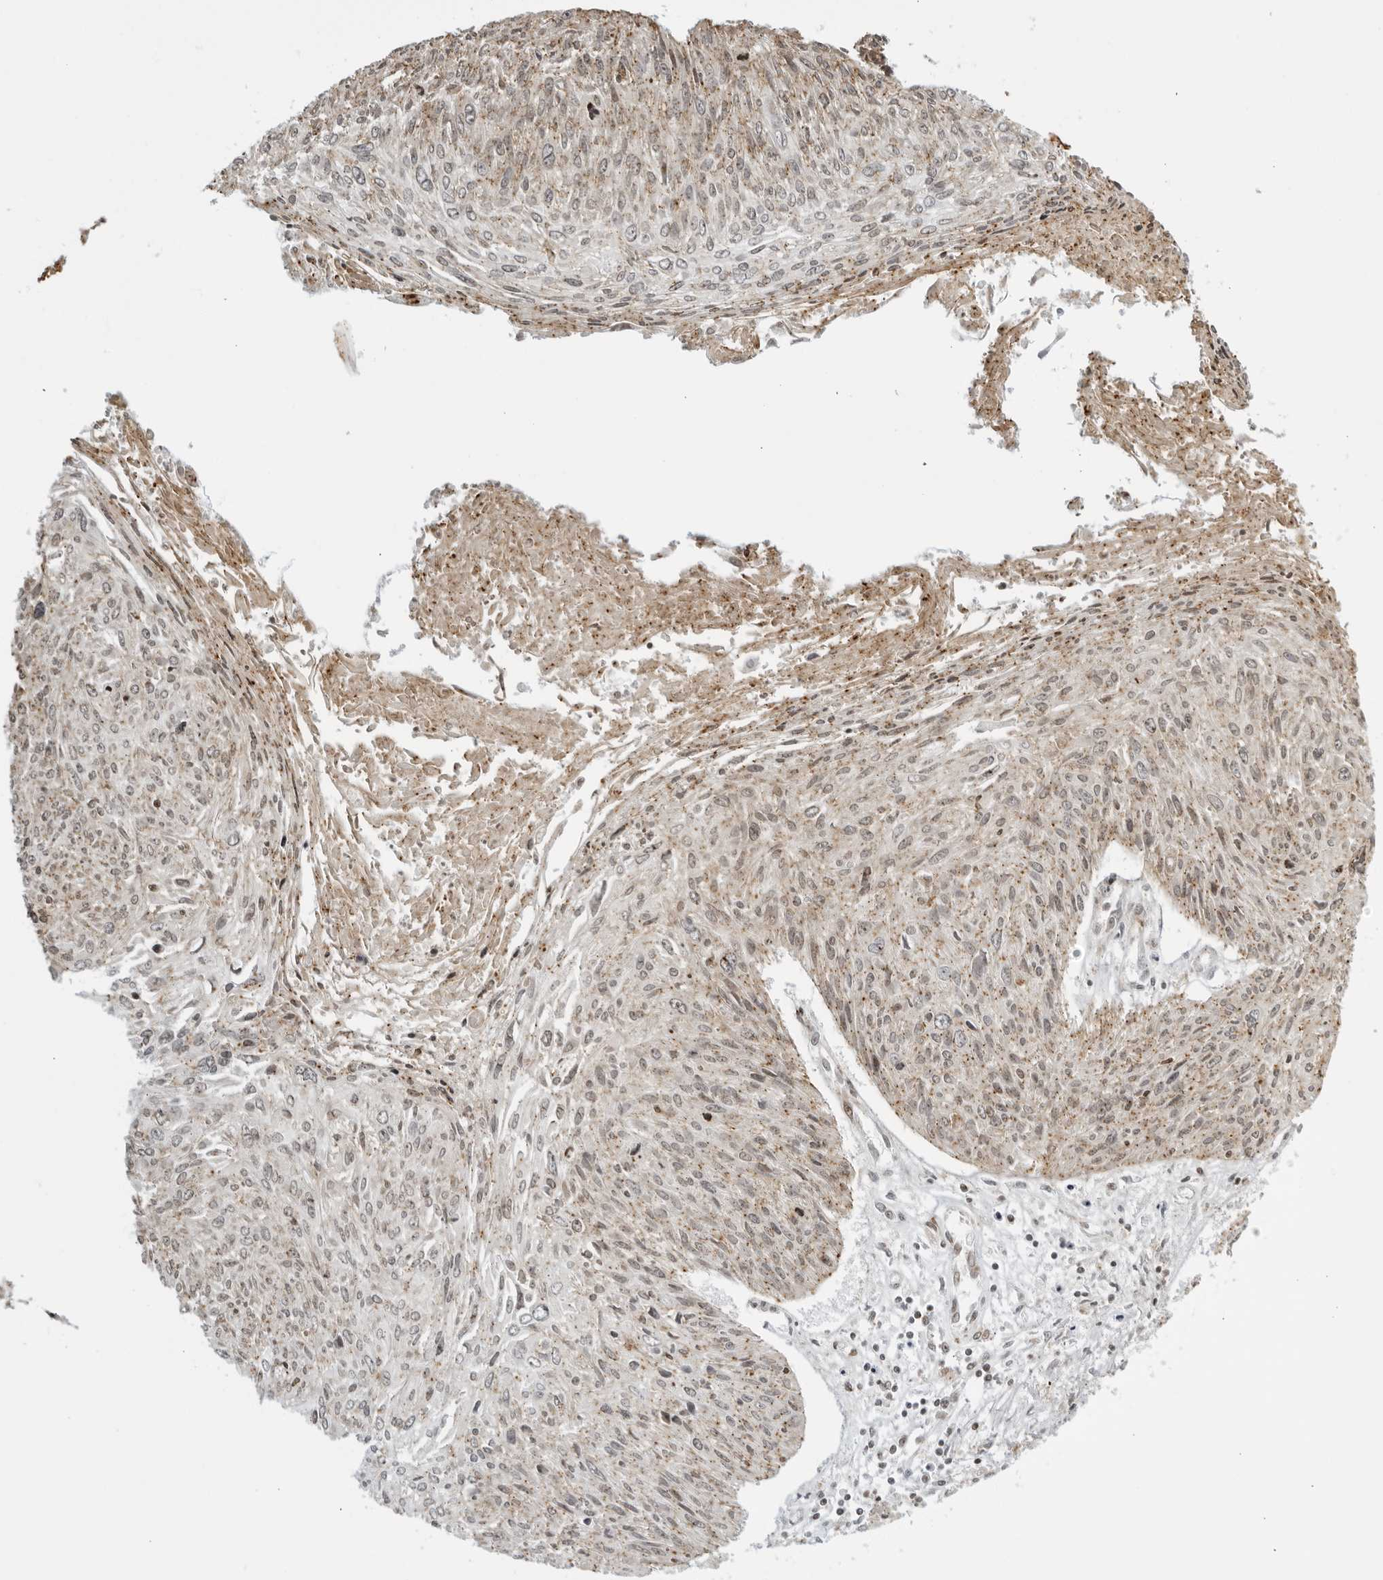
{"staining": {"intensity": "weak", "quantity": "25%-75%", "location": "cytoplasmic/membranous"}, "tissue": "cervical cancer", "cell_type": "Tumor cells", "image_type": "cancer", "snomed": [{"axis": "morphology", "description": "Squamous cell carcinoma, NOS"}, {"axis": "topography", "description": "Cervix"}], "caption": "Human cervical cancer (squamous cell carcinoma) stained for a protein (brown) exhibits weak cytoplasmic/membranous positive expression in about 25%-75% of tumor cells.", "gene": "TCF21", "patient": {"sex": "female", "age": 51}}